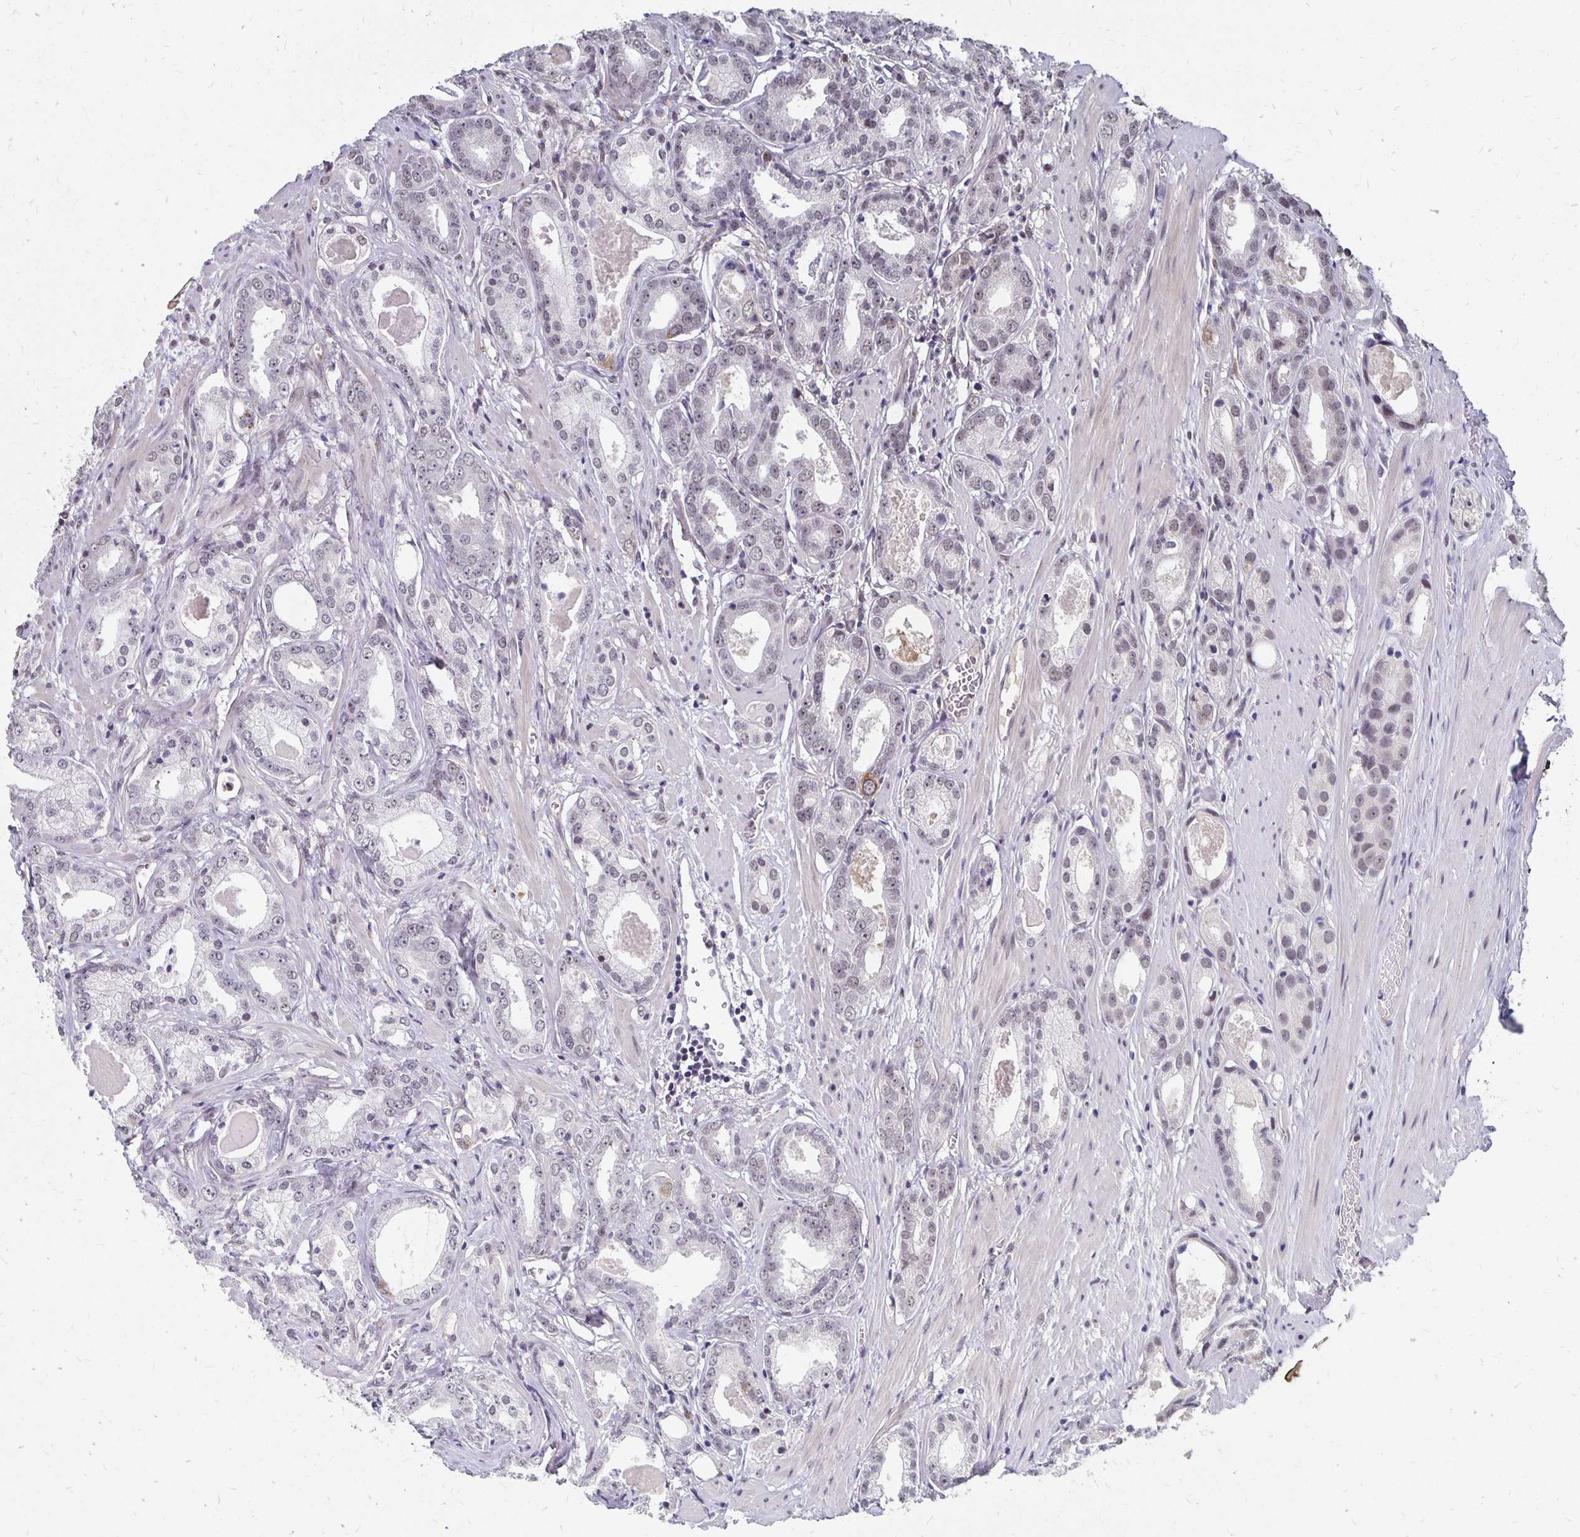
{"staining": {"intensity": "negative", "quantity": "none", "location": "none"}, "tissue": "prostate cancer", "cell_type": "Tumor cells", "image_type": "cancer", "snomed": [{"axis": "morphology", "description": "Adenocarcinoma, NOS"}, {"axis": "morphology", "description": "Adenocarcinoma, Low grade"}, {"axis": "topography", "description": "Prostate"}], "caption": "This is an immunohistochemistry micrograph of prostate cancer. There is no staining in tumor cells.", "gene": "CLASRP", "patient": {"sex": "male", "age": 64}}